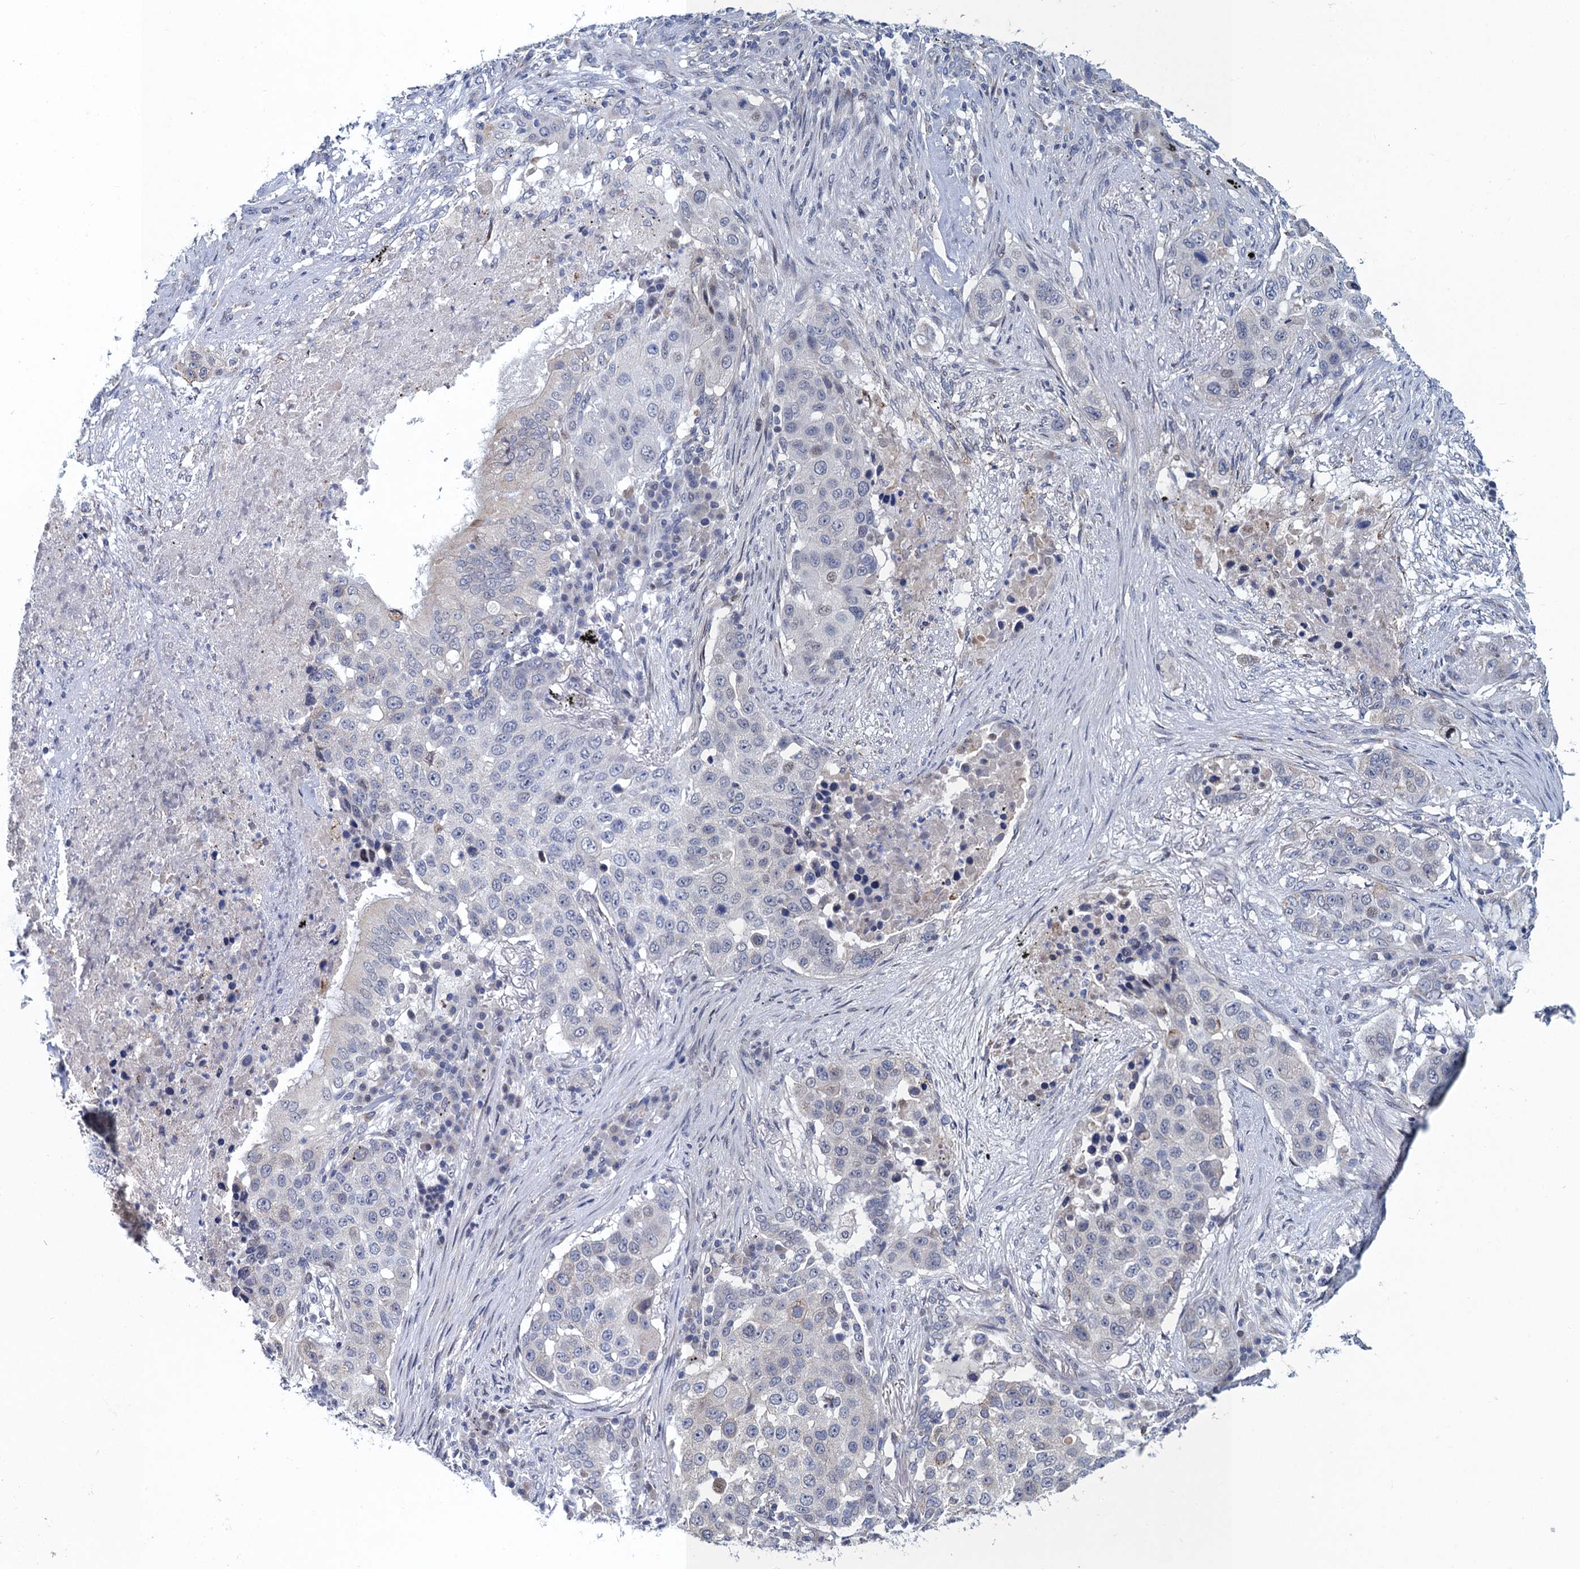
{"staining": {"intensity": "negative", "quantity": "none", "location": "none"}, "tissue": "lung cancer", "cell_type": "Tumor cells", "image_type": "cancer", "snomed": [{"axis": "morphology", "description": "Squamous cell carcinoma, NOS"}, {"axis": "topography", "description": "Lung"}], "caption": "The photomicrograph demonstrates no staining of tumor cells in lung squamous cell carcinoma.", "gene": "ATOSA", "patient": {"sex": "female", "age": 63}}